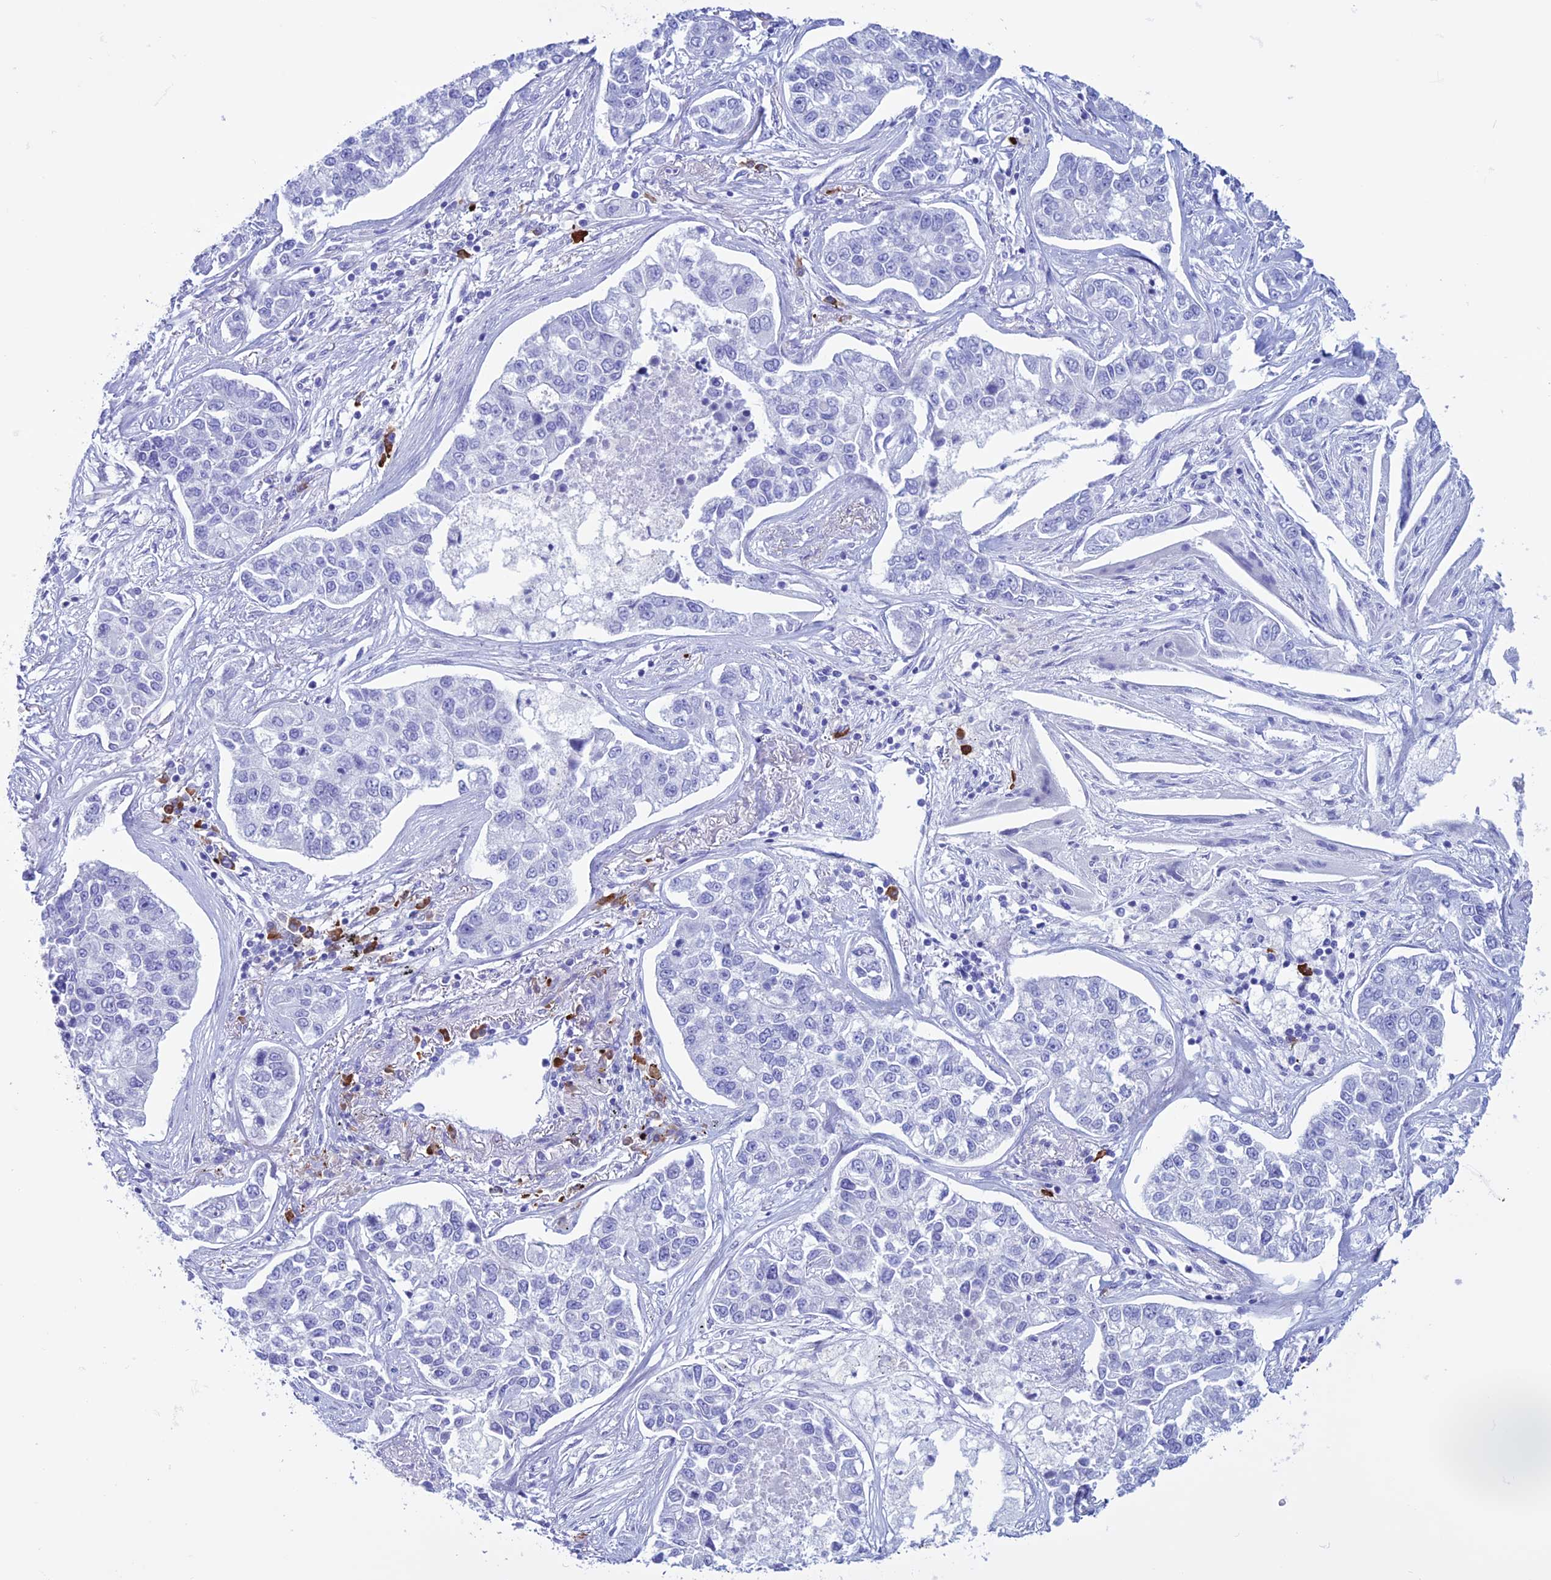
{"staining": {"intensity": "negative", "quantity": "none", "location": "none"}, "tissue": "lung cancer", "cell_type": "Tumor cells", "image_type": "cancer", "snomed": [{"axis": "morphology", "description": "Adenocarcinoma, NOS"}, {"axis": "topography", "description": "Lung"}], "caption": "An image of human lung adenocarcinoma is negative for staining in tumor cells. Brightfield microscopy of IHC stained with DAB (3,3'-diaminobenzidine) (brown) and hematoxylin (blue), captured at high magnification.", "gene": "MZB1", "patient": {"sex": "male", "age": 49}}